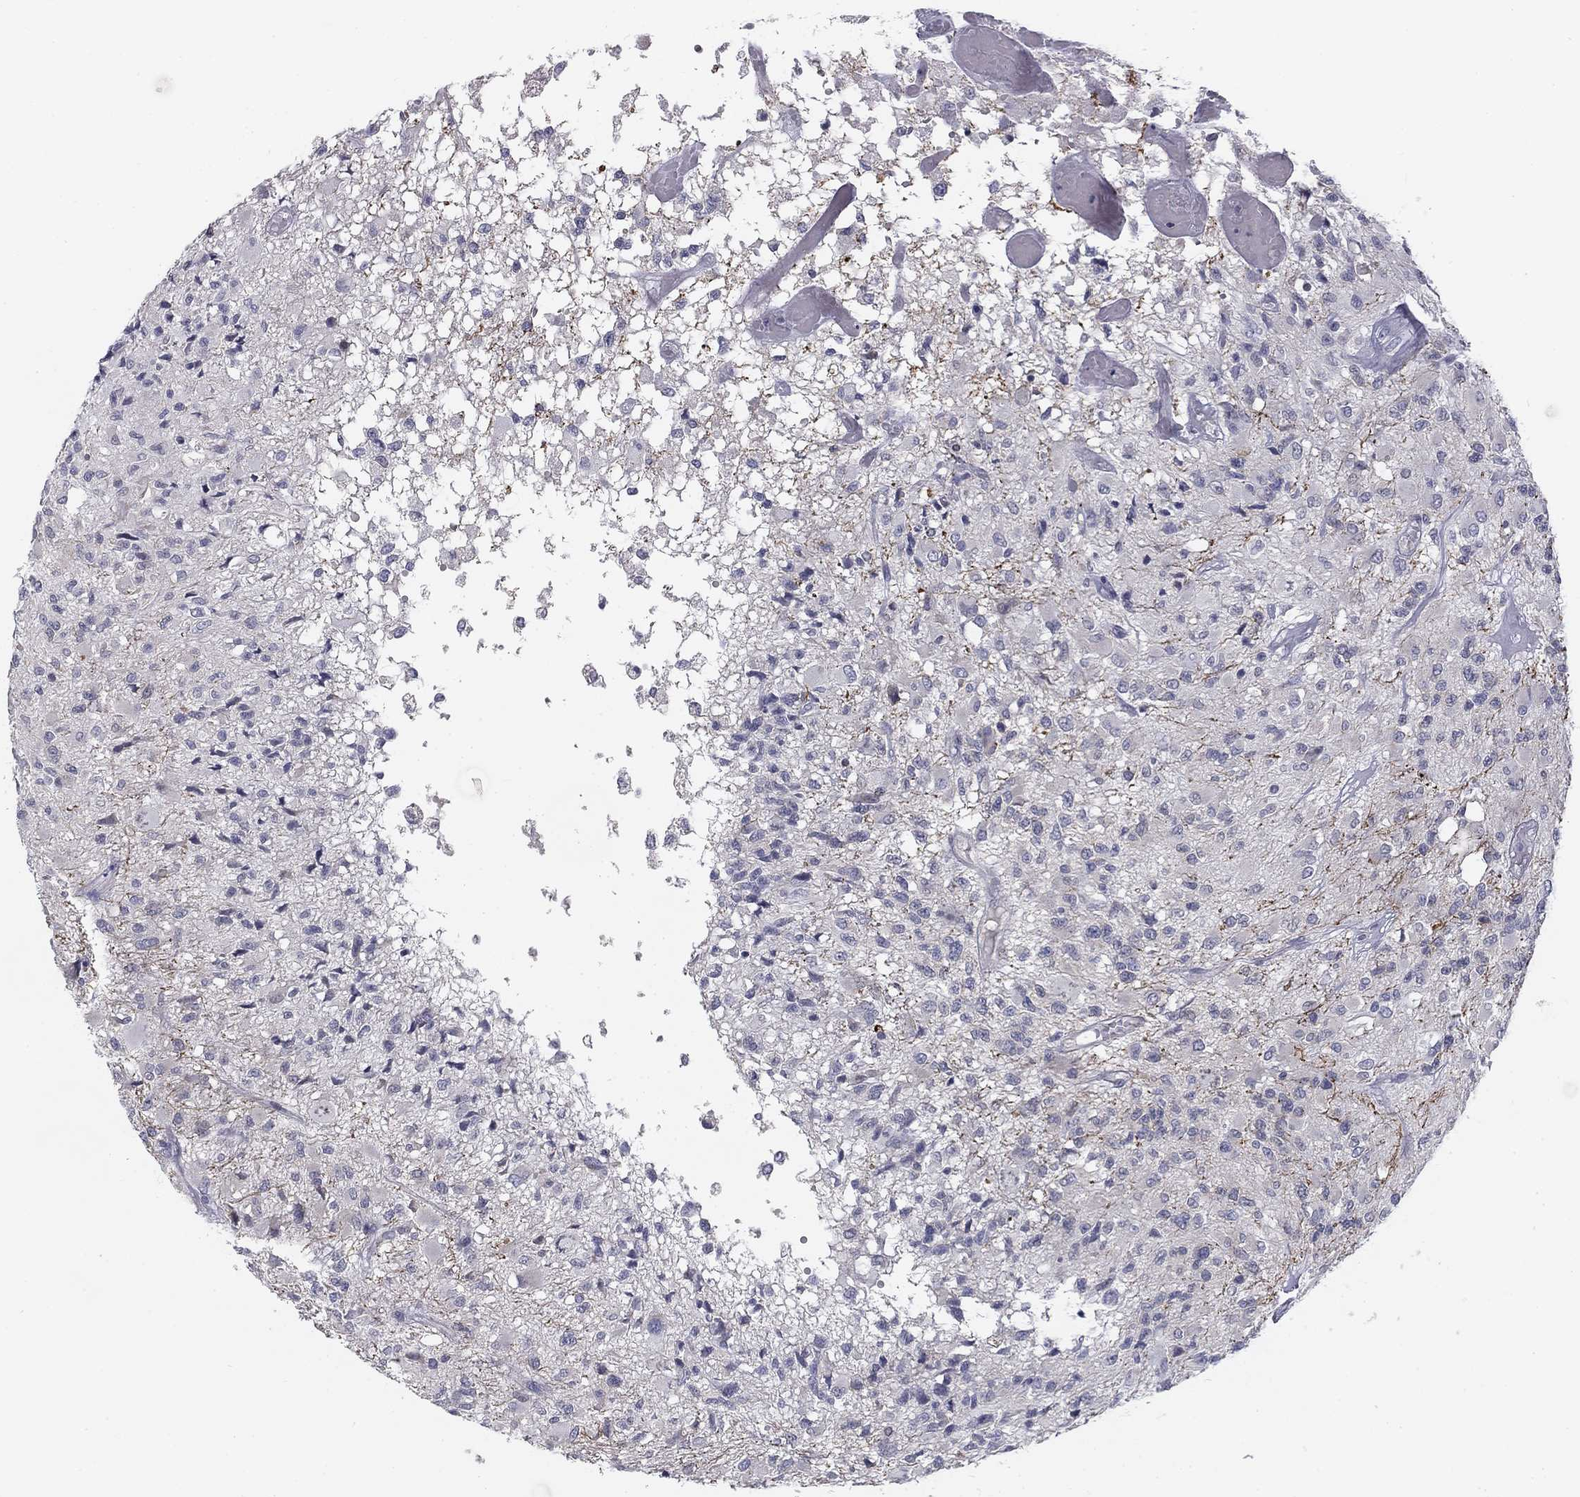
{"staining": {"intensity": "negative", "quantity": "none", "location": "none"}, "tissue": "glioma", "cell_type": "Tumor cells", "image_type": "cancer", "snomed": [{"axis": "morphology", "description": "Glioma, malignant, High grade"}, {"axis": "topography", "description": "Brain"}], "caption": "Protein analysis of glioma displays no significant expression in tumor cells. (DAB (3,3'-diaminobenzidine) immunohistochemistry (IHC) visualized using brightfield microscopy, high magnification).", "gene": "ATP1A3", "patient": {"sex": "female", "age": 63}}